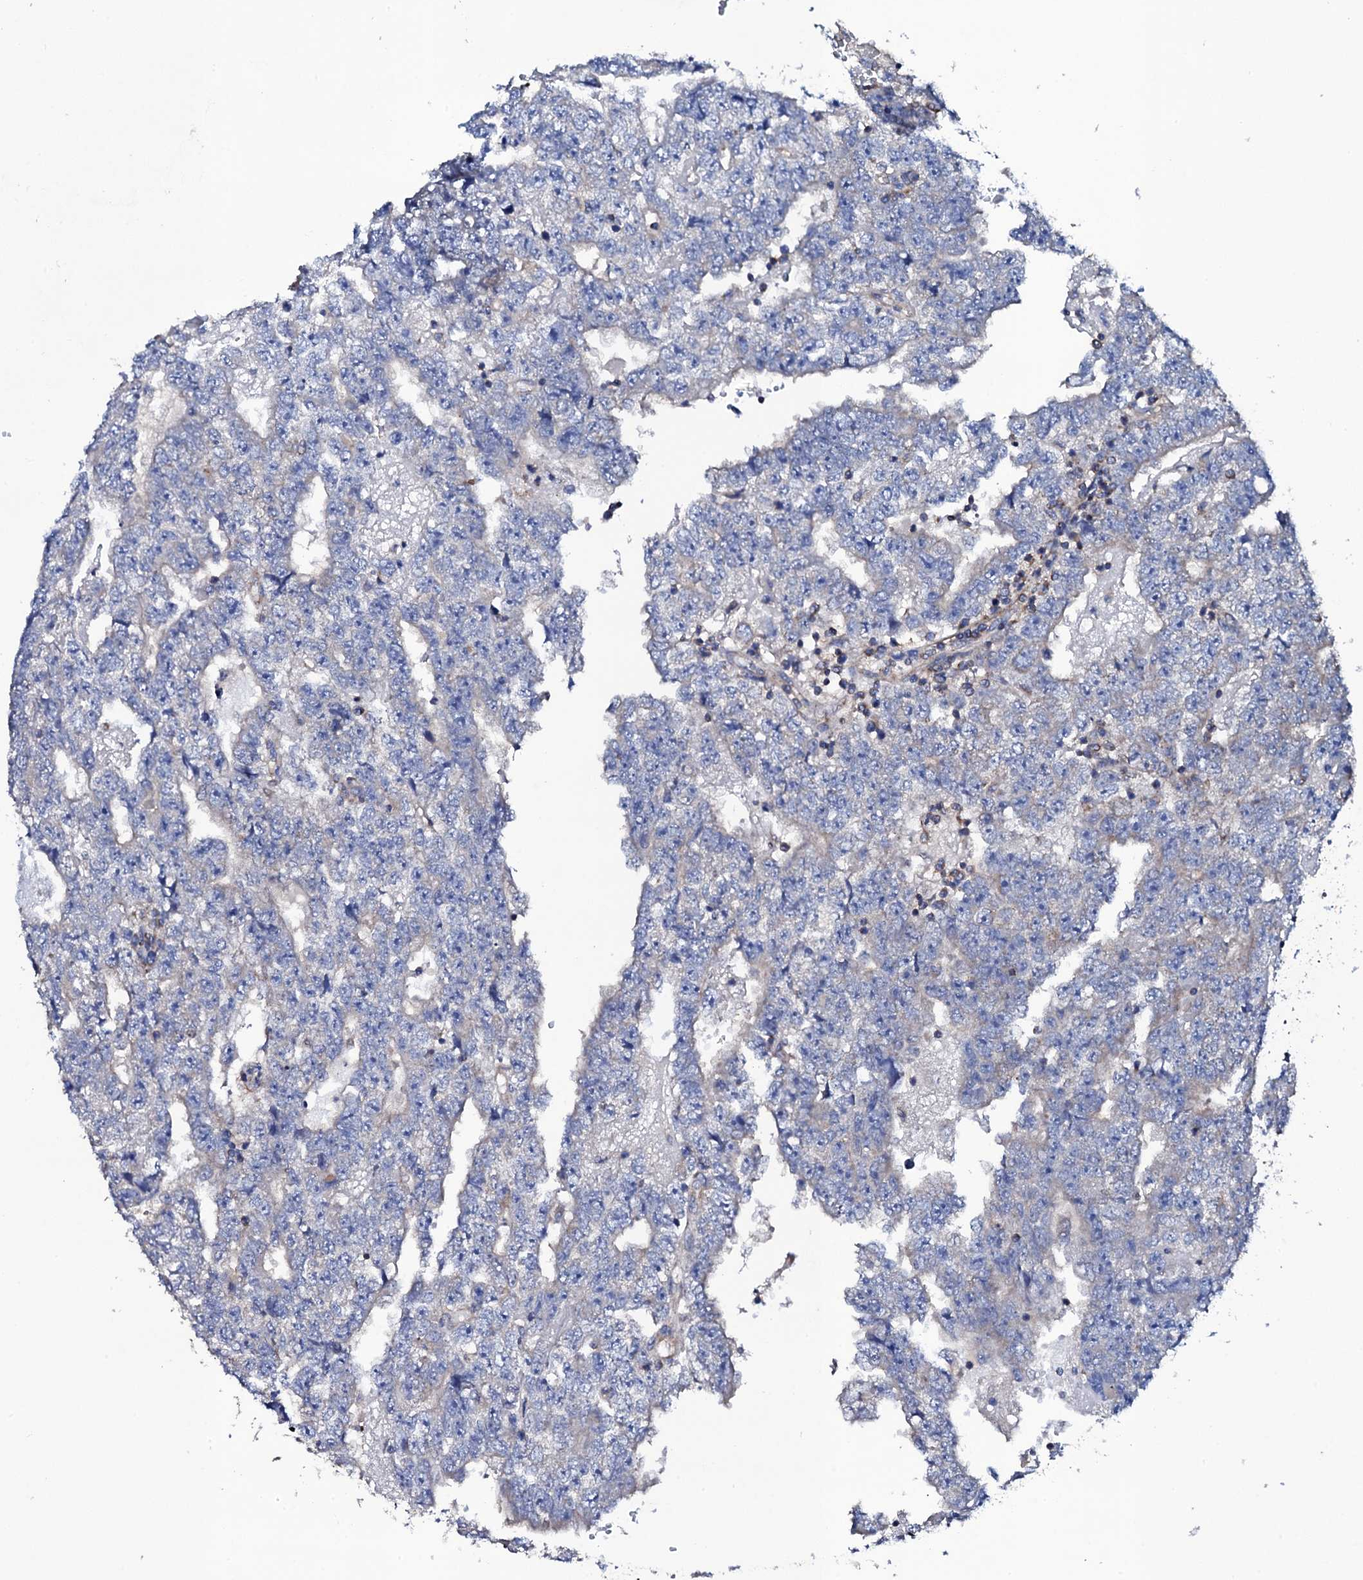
{"staining": {"intensity": "weak", "quantity": "<25%", "location": "cytoplasmic/membranous"}, "tissue": "testis cancer", "cell_type": "Tumor cells", "image_type": "cancer", "snomed": [{"axis": "morphology", "description": "Carcinoma, Embryonal, NOS"}, {"axis": "topography", "description": "Testis"}], "caption": "Immunohistochemistry (IHC) photomicrograph of neoplastic tissue: human embryonal carcinoma (testis) stained with DAB (3,3'-diaminobenzidine) reveals no significant protein positivity in tumor cells.", "gene": "TCAF2", "patient": {"sex": "male", "age": 25}}